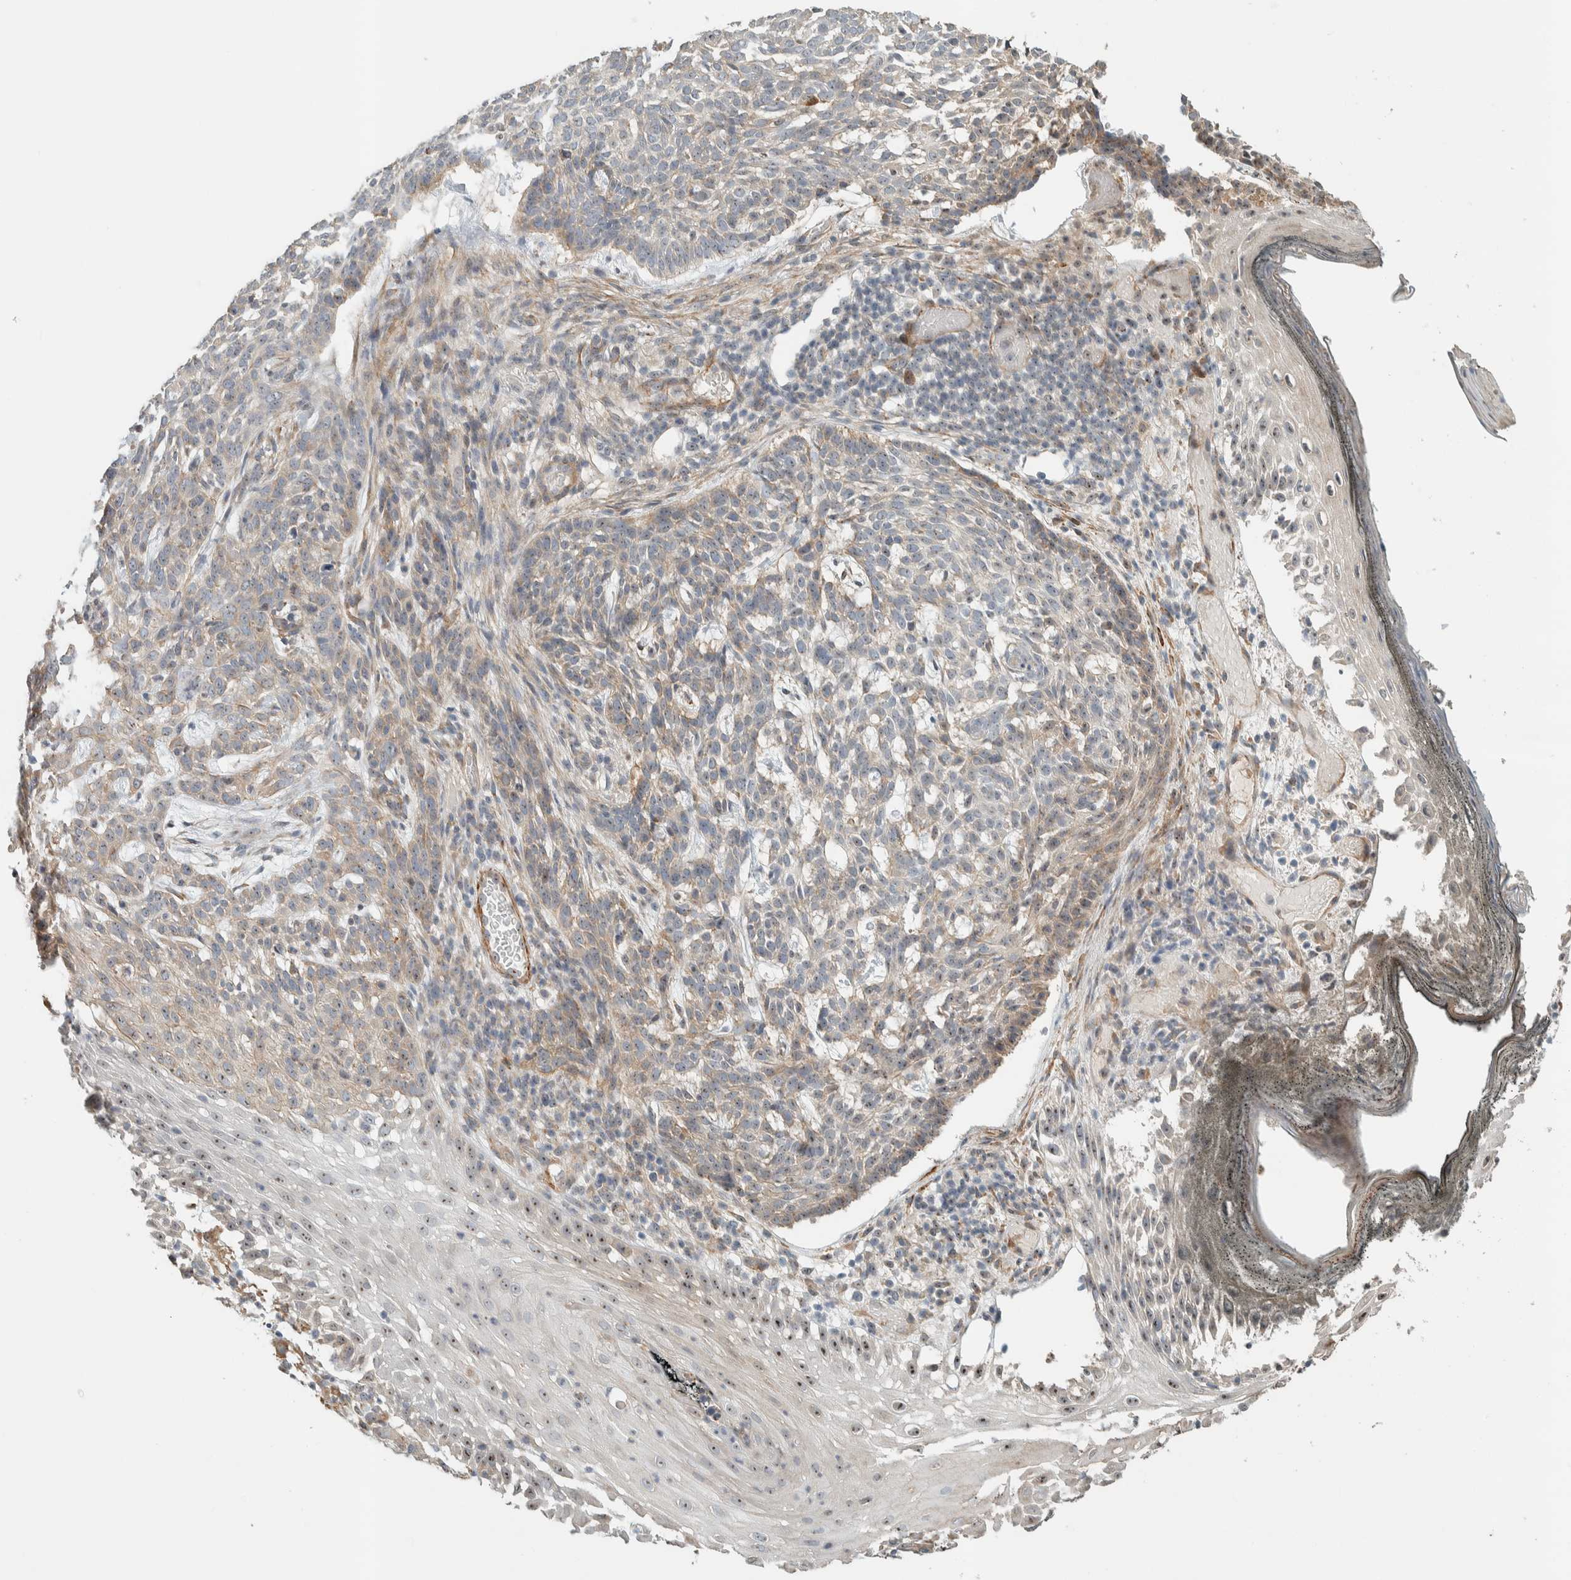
{"staining": {"intensity": "weak", "quantity": "25%-75%", "location": "cytoplasmic/membranous"}, "tissue": "skin cancer", "cell_type": "Tumor cells", "image_type": "cancer", "snomed": [{"axis": "morphology", "description": "Basal cell carcinoma"}, {"axis": "topography", "description": "Skin"}], "caption": "Protein staining exhibits weak cytoplasmic/membranous positivity in about 25%-75% of tumor cells in basal cell carcinoma (skin).", "gene": "KLHL40", "patient": {"sex": "female", "age": 64}}